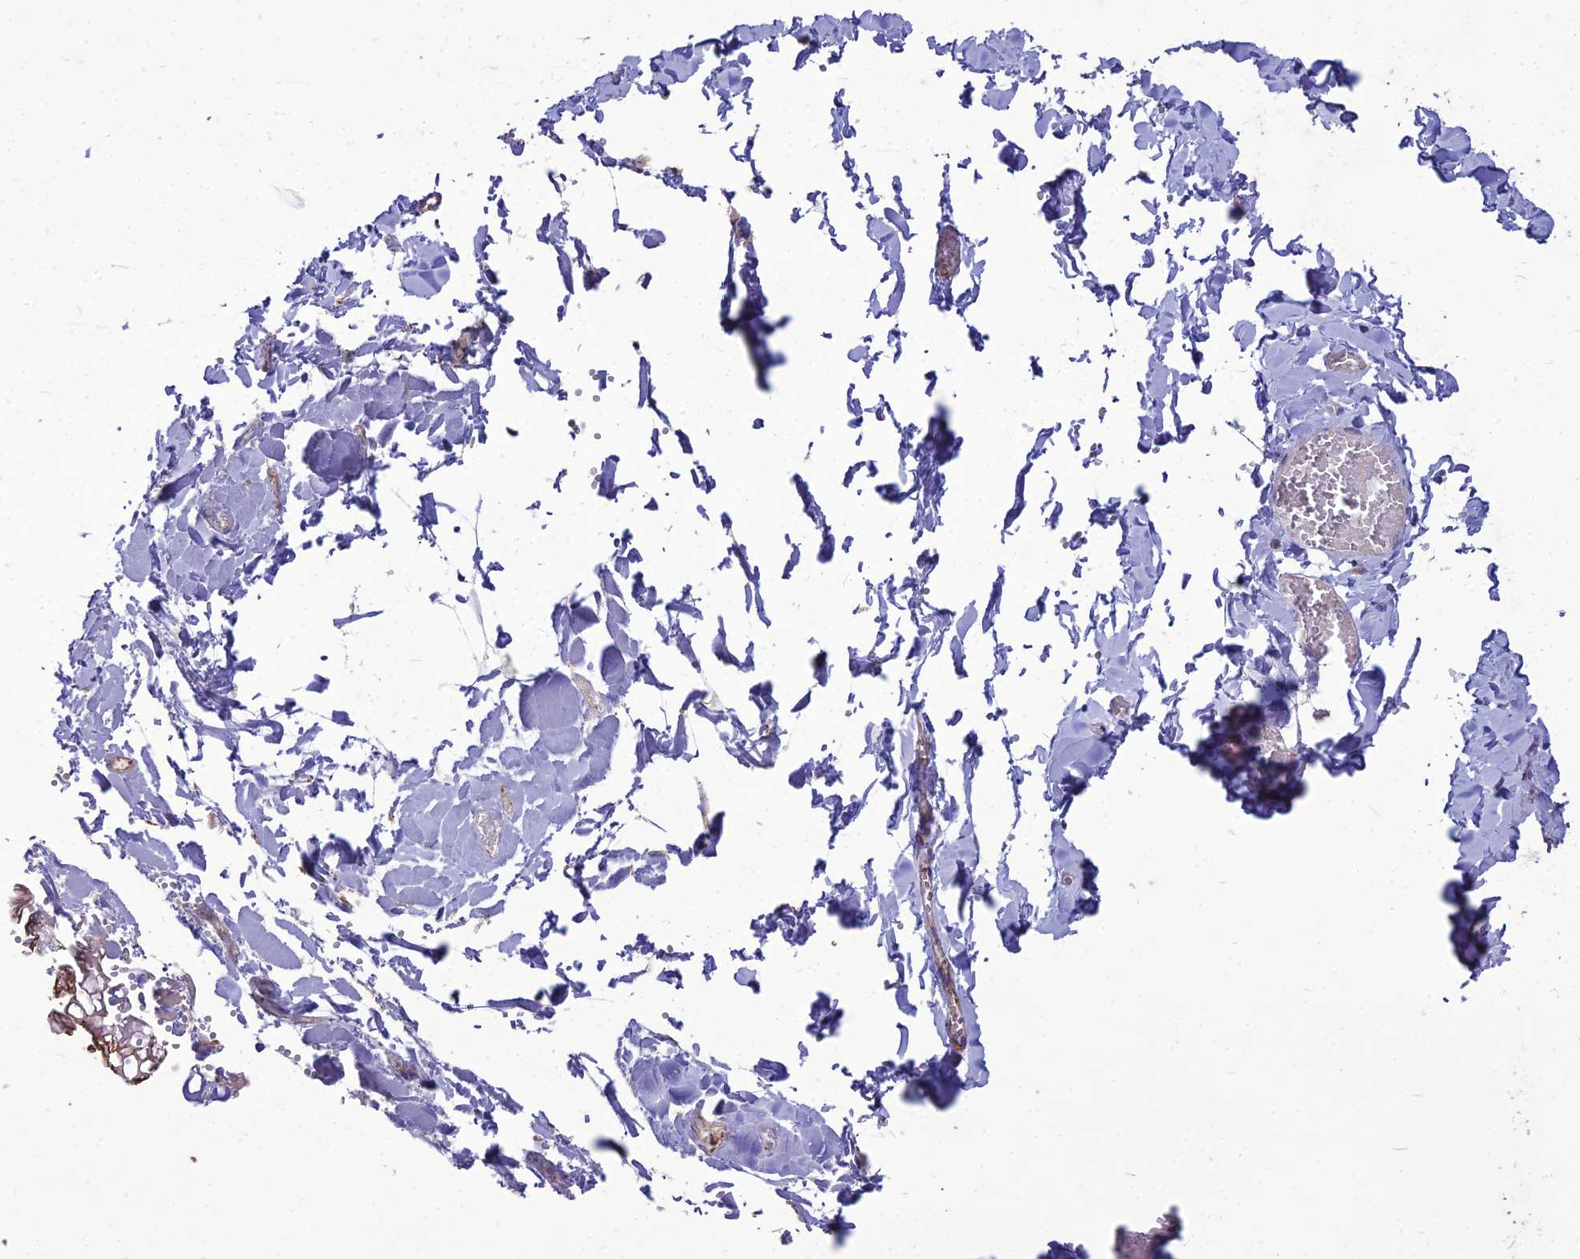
{"staining": {"intensity": "negative", "quantity": "none", "location": "none"}, "tissue": "adipose tissue", "cell_type": "Adipocytes", "image_type": "normal", "snomed": [{"axis": "morphology", "description": "Normal tissue, NOS"}, {"axis": "topography", "description": "Gallbladder"}, {"axis": "topography", "description": "Peripheral nerve tissue"}], "caption": "IHC image of normal adipose tissue: human adipose tissue stained with DAB (3,3'-diaminobenzidine) displays no significant protein staining in adipocytes. (Immunohistochemistry, brightfield microscopy, high magnification).", "gene": "SPRYD7", "patient": {"sex": "male", "age": 38}}